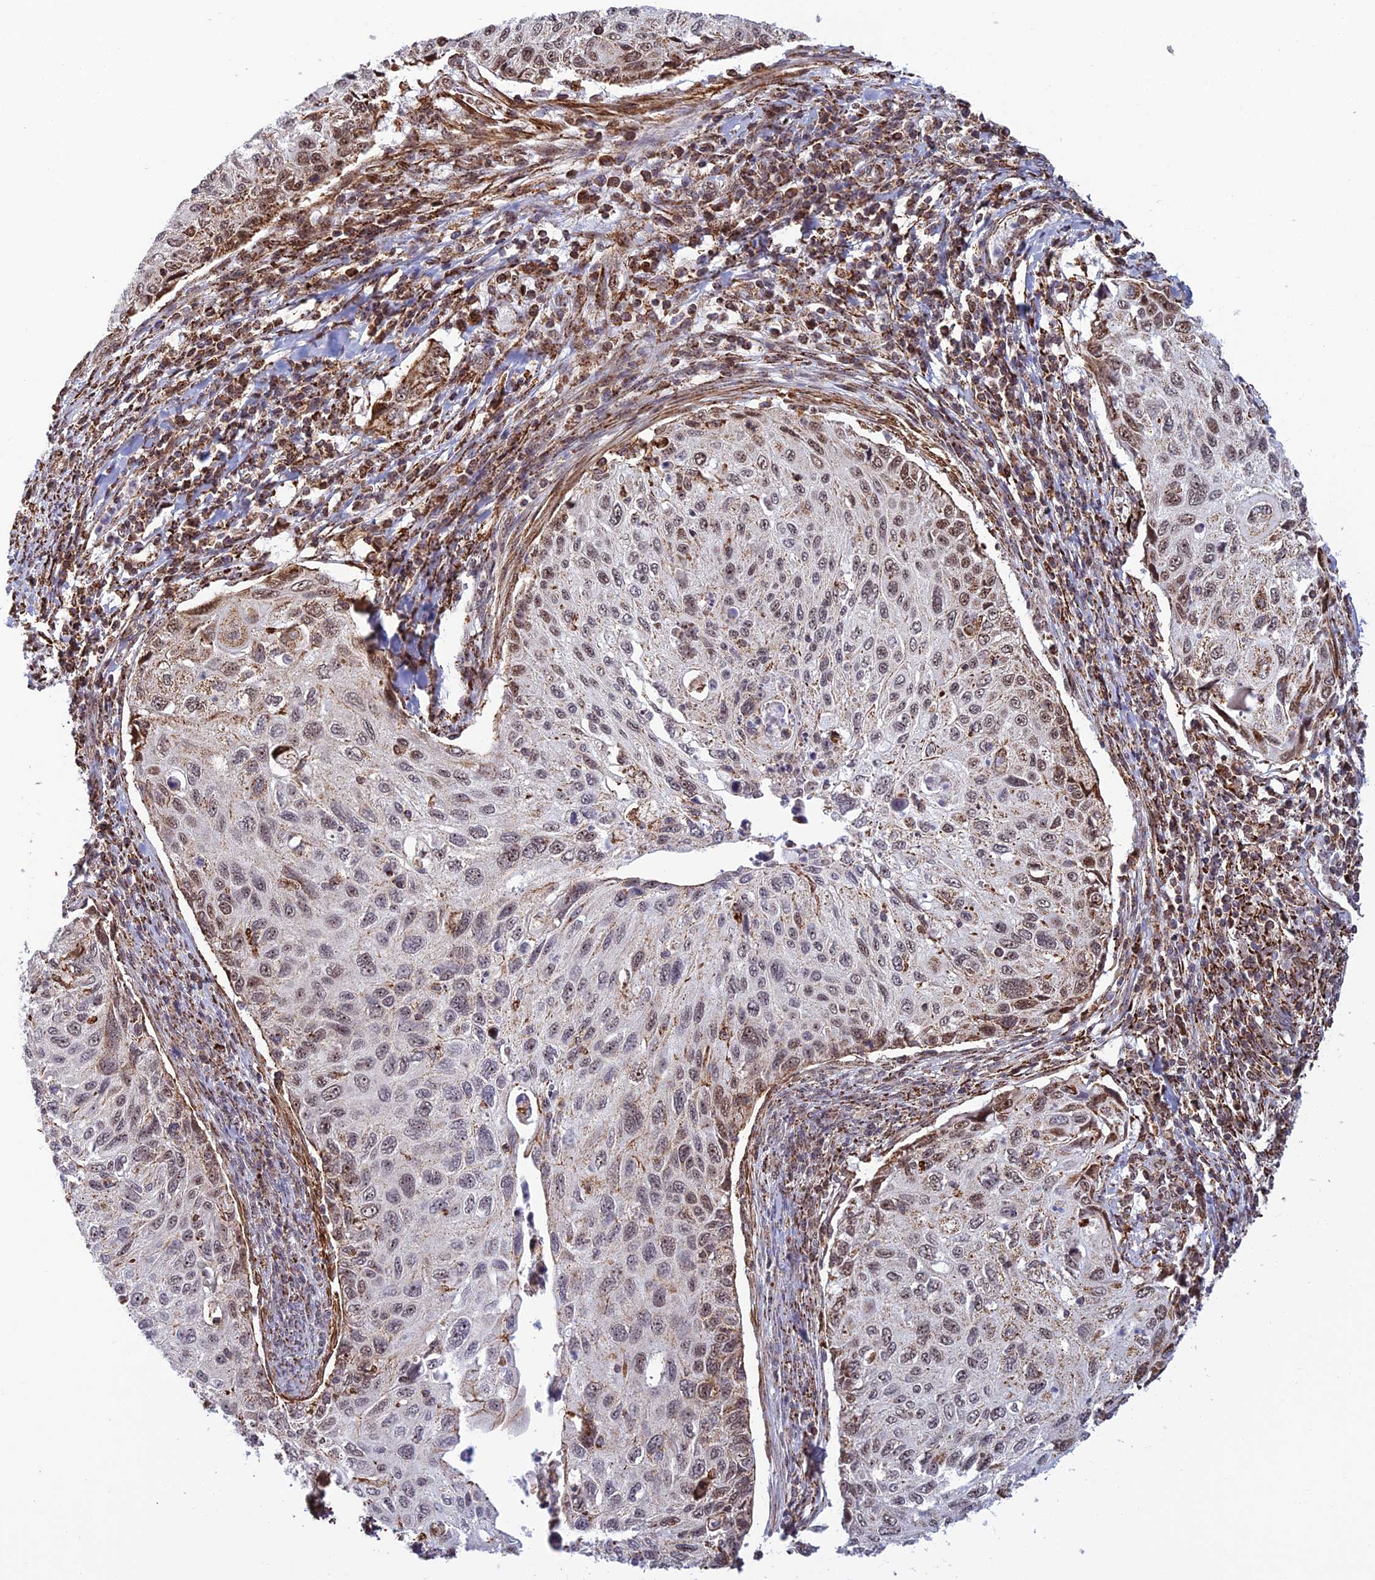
{"staining": {"intensity": "moderate", "quantity": "<25%", "location": "cytoplasmic/membranous,nuclear"}, "tissue": "cervical cancer", "cell_type": "Tumor cells", "image_type": "cancer", "snomed": [{"axis": "morphology", "description": "Squamous cell carcinoma, NOS"}, {"axis": "topography", "description": "Cervix"}], "caption": "Human cervical squamous cell carcinoma stained with a protein marker shows moderate staining in tumor cells.", "gene": "POLR1G", "patient": {"sex": "female", "age": 70}}